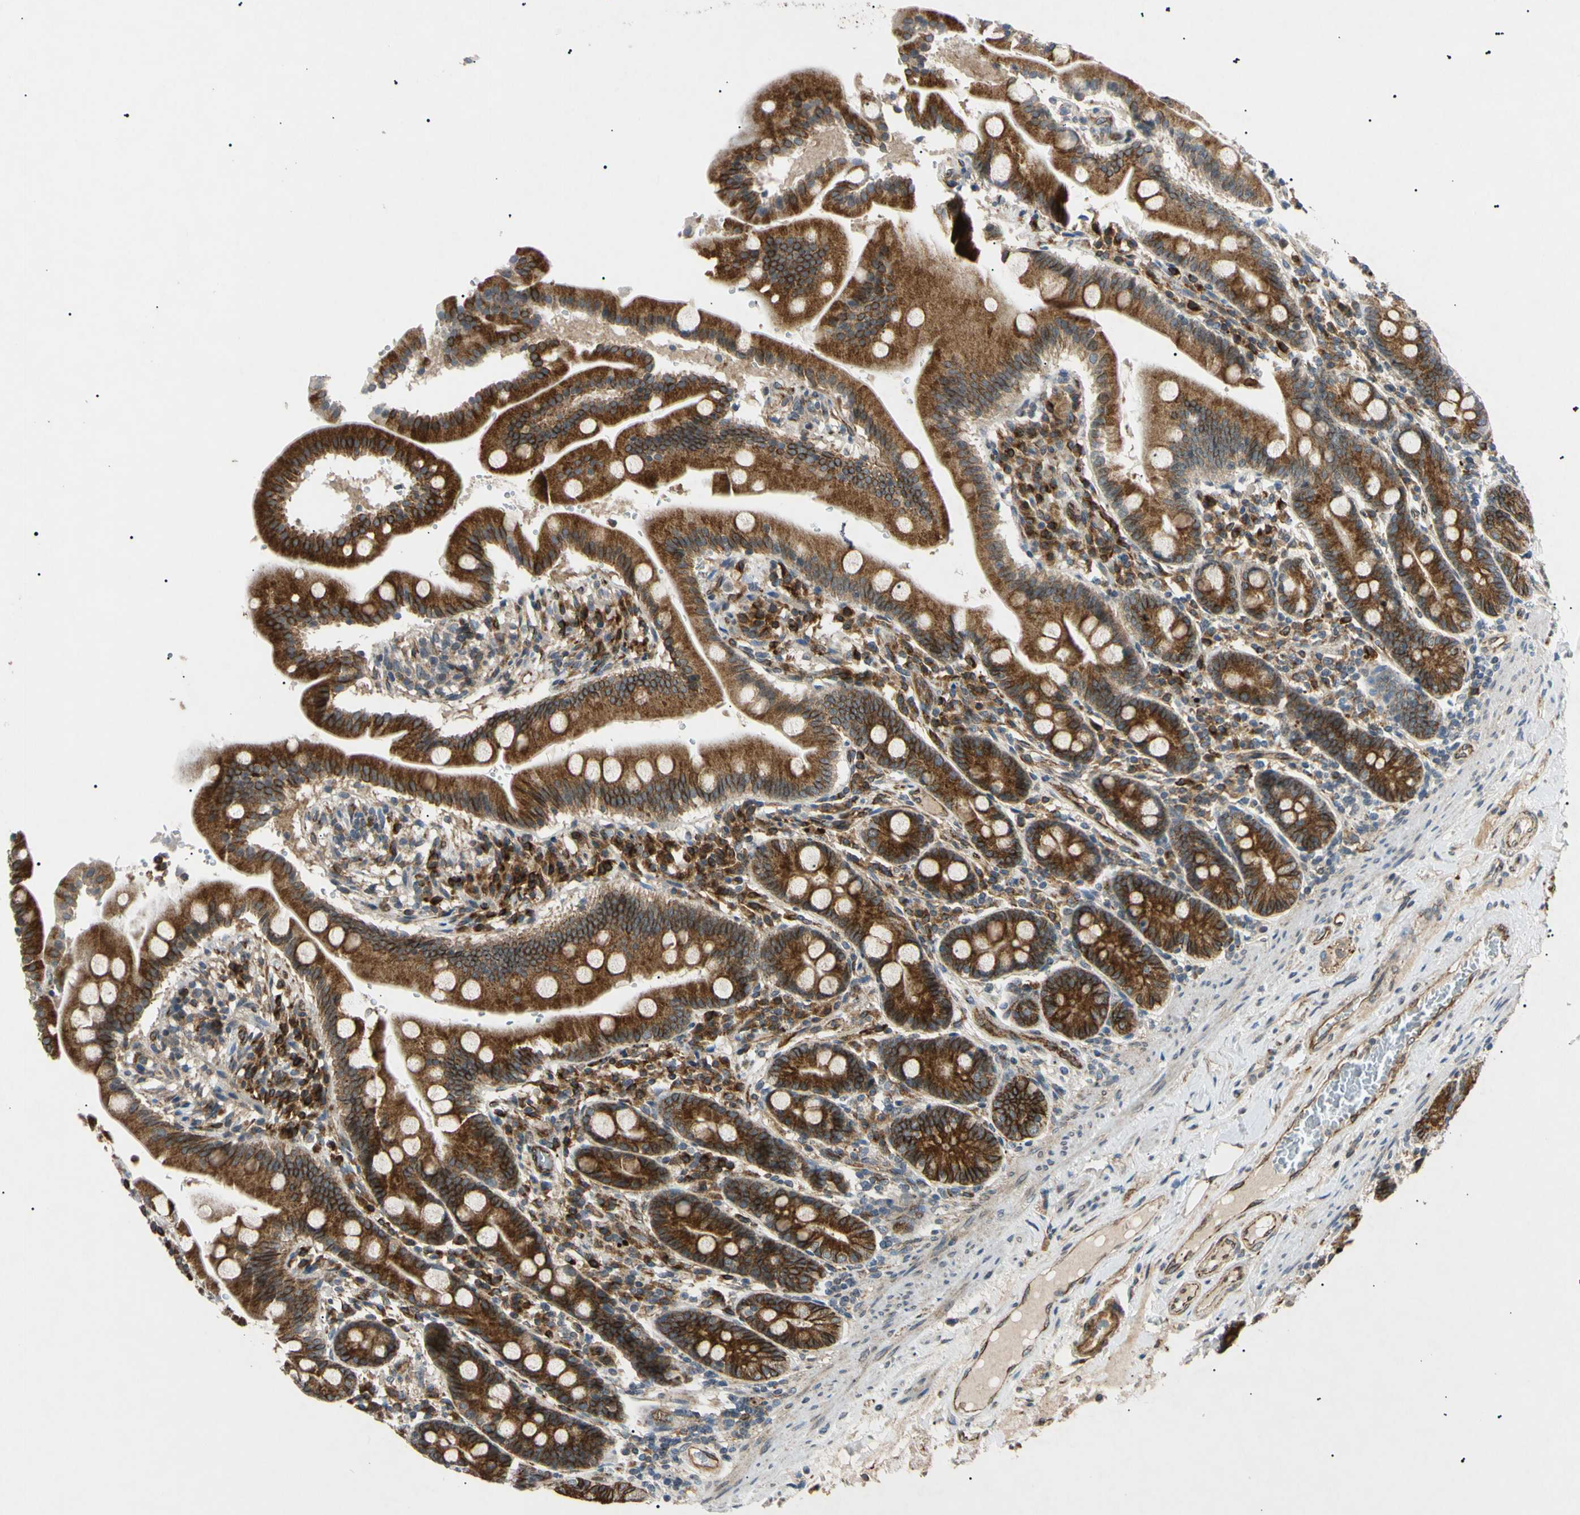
{"staining": {"intensity": "strong", "quantity": ">75%", "location": "cytoplasmic/membranous"}, "tissue": "duodenum", "cell_type": "Glandular cells", "image_type": "normal", "snomed": [{"axis": "morphology", "description": "Normal tissue, NOS"}, {"axis": "topography", "description": "Duodenum"}], "caption": "Protein expression analysis of normal human duodenum reveals strong cytoplasmic/membranous staining in about >75% of glandular cells.", "gene": "TUBB4A", "patient": {"sex": "male", "age": 50}}